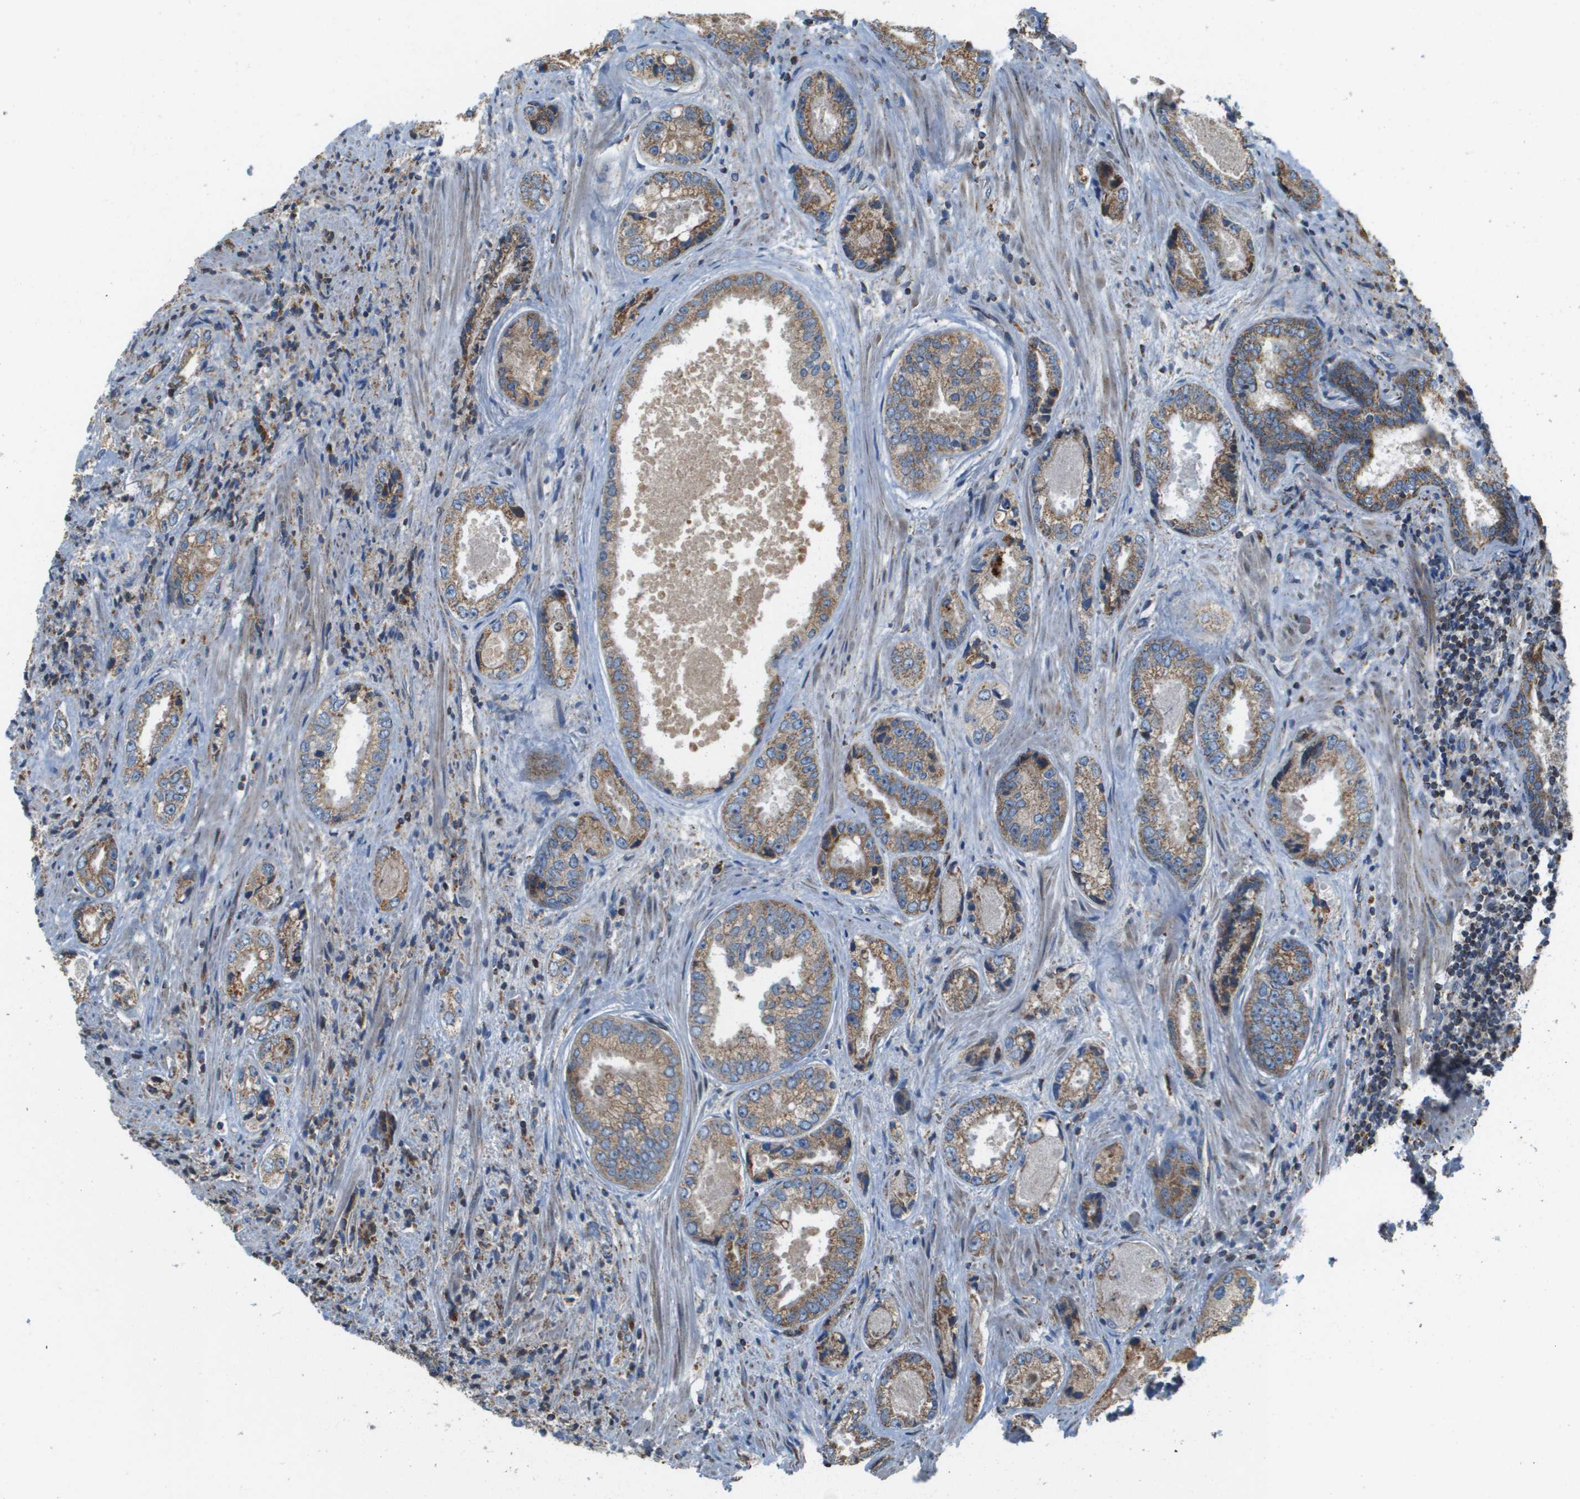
{"staining": {"intensity": "moderate", "quantity": ">75%", "location": "cytoplasmic/membranous"}, "tissue": "prostate cancer", "cell_type": "Tumor cells", "image_type": "cancer", "snomed": [{"axis": "morphology", "description": "Adenocarcinoma, High grade"}, {"axis": "topography", "description": "Prostate"}], "caption": "Immunohistochemistry (IHC) of prostate high-grade adenocarcinoma demonstrates medium levels of moderate cytoplasmic/membranous expression in about >75% of tumor cells.", "gene": "NRK", "patient": {"sex": "male", "age": 61}}